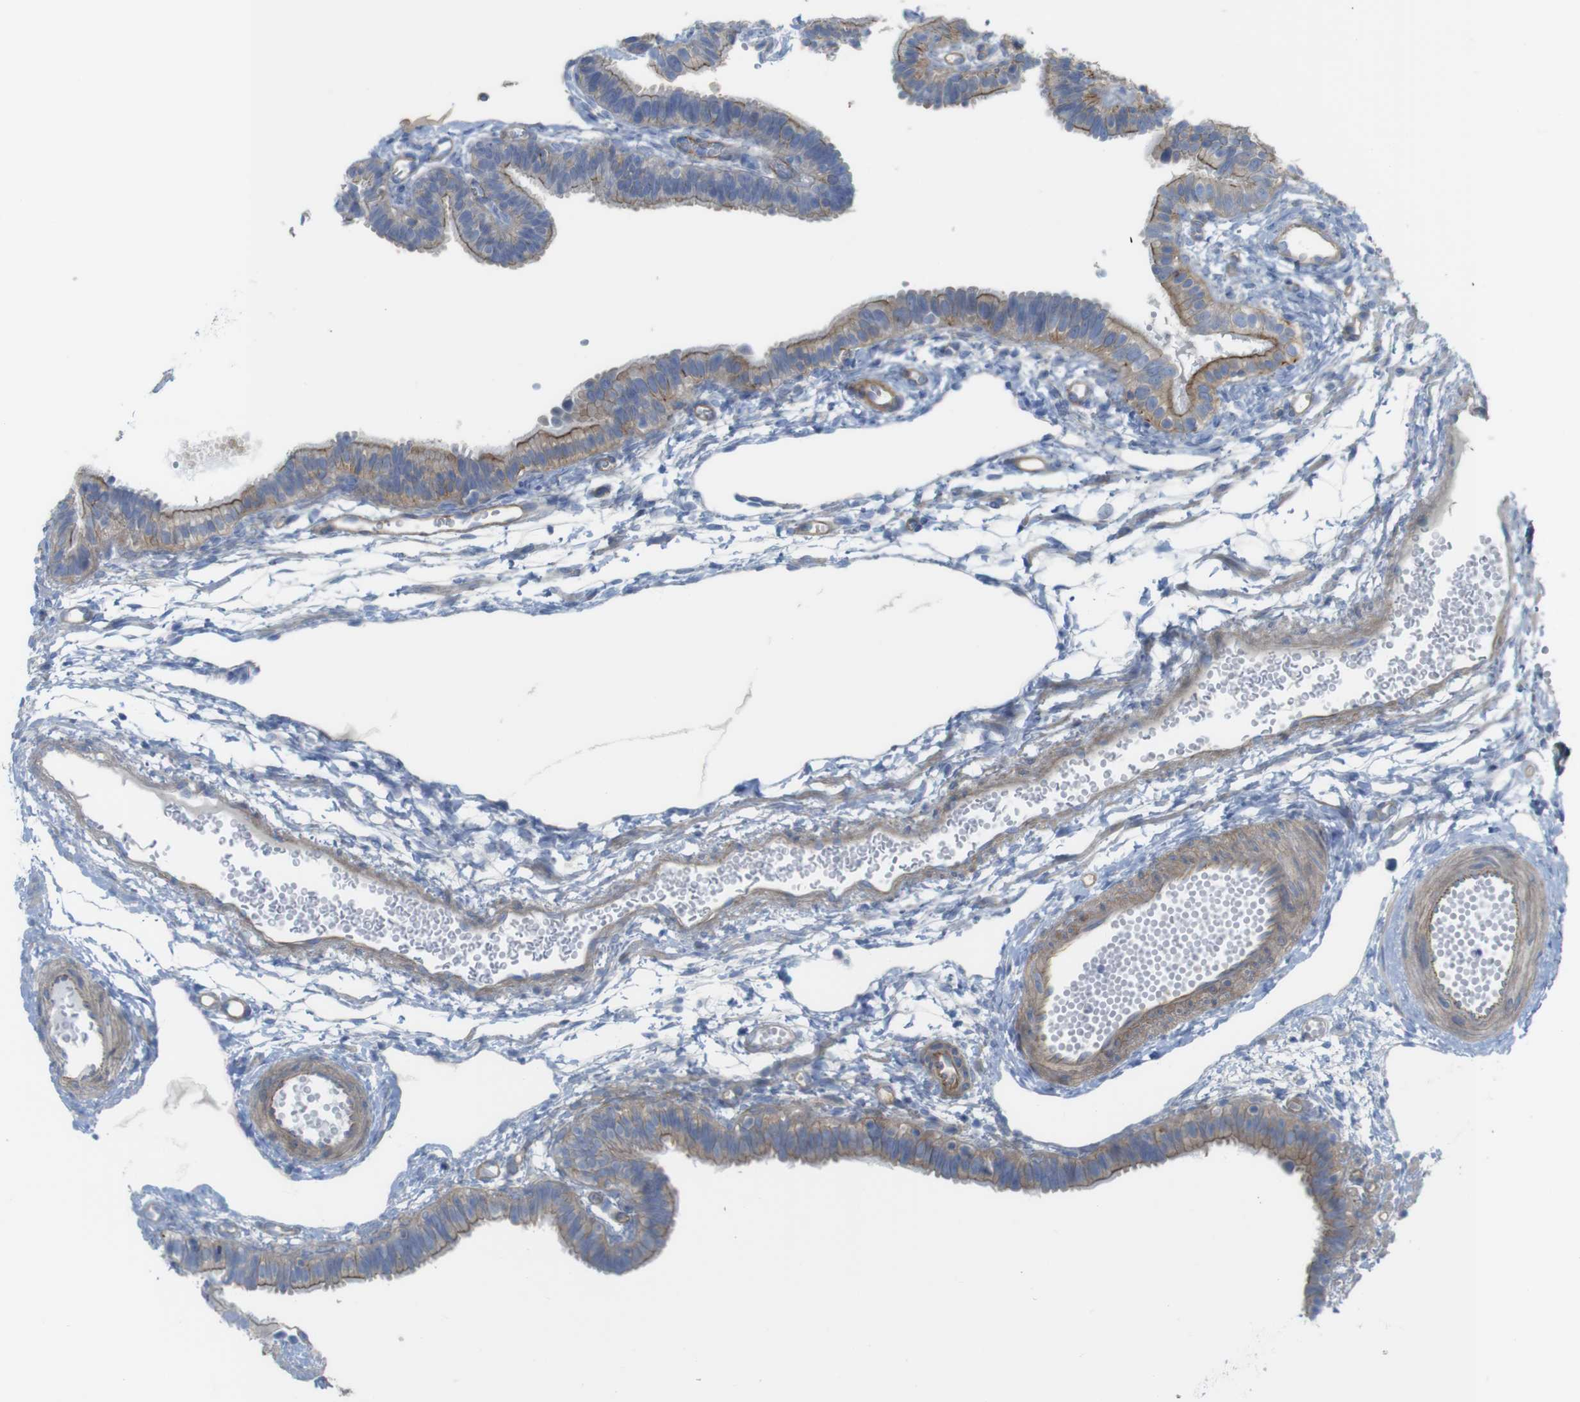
{"staining": {"intensity": "moderate", "quantity": ">75%", "location": "cytoplasmic/membranous"}, "tissue": "fallopian tube", "cell_type": "Glandular cells", "image_type": "normal", "snomed": [{"axis": "morphology", "description": "Normal tissue, NOS"}, {"axis": "topography", "description": "Fallopian tube"}, {"axis": "topography", "description": "Placenta"}], "caption": "Brown immunohistochemical staining in unremarkable human fallopian tube exhibits moderate cytoplasmic/membranous positivity in about >75% of glandular cells.", "gene": "PREX2", "patient": {"sex": "female", "age": 34}}